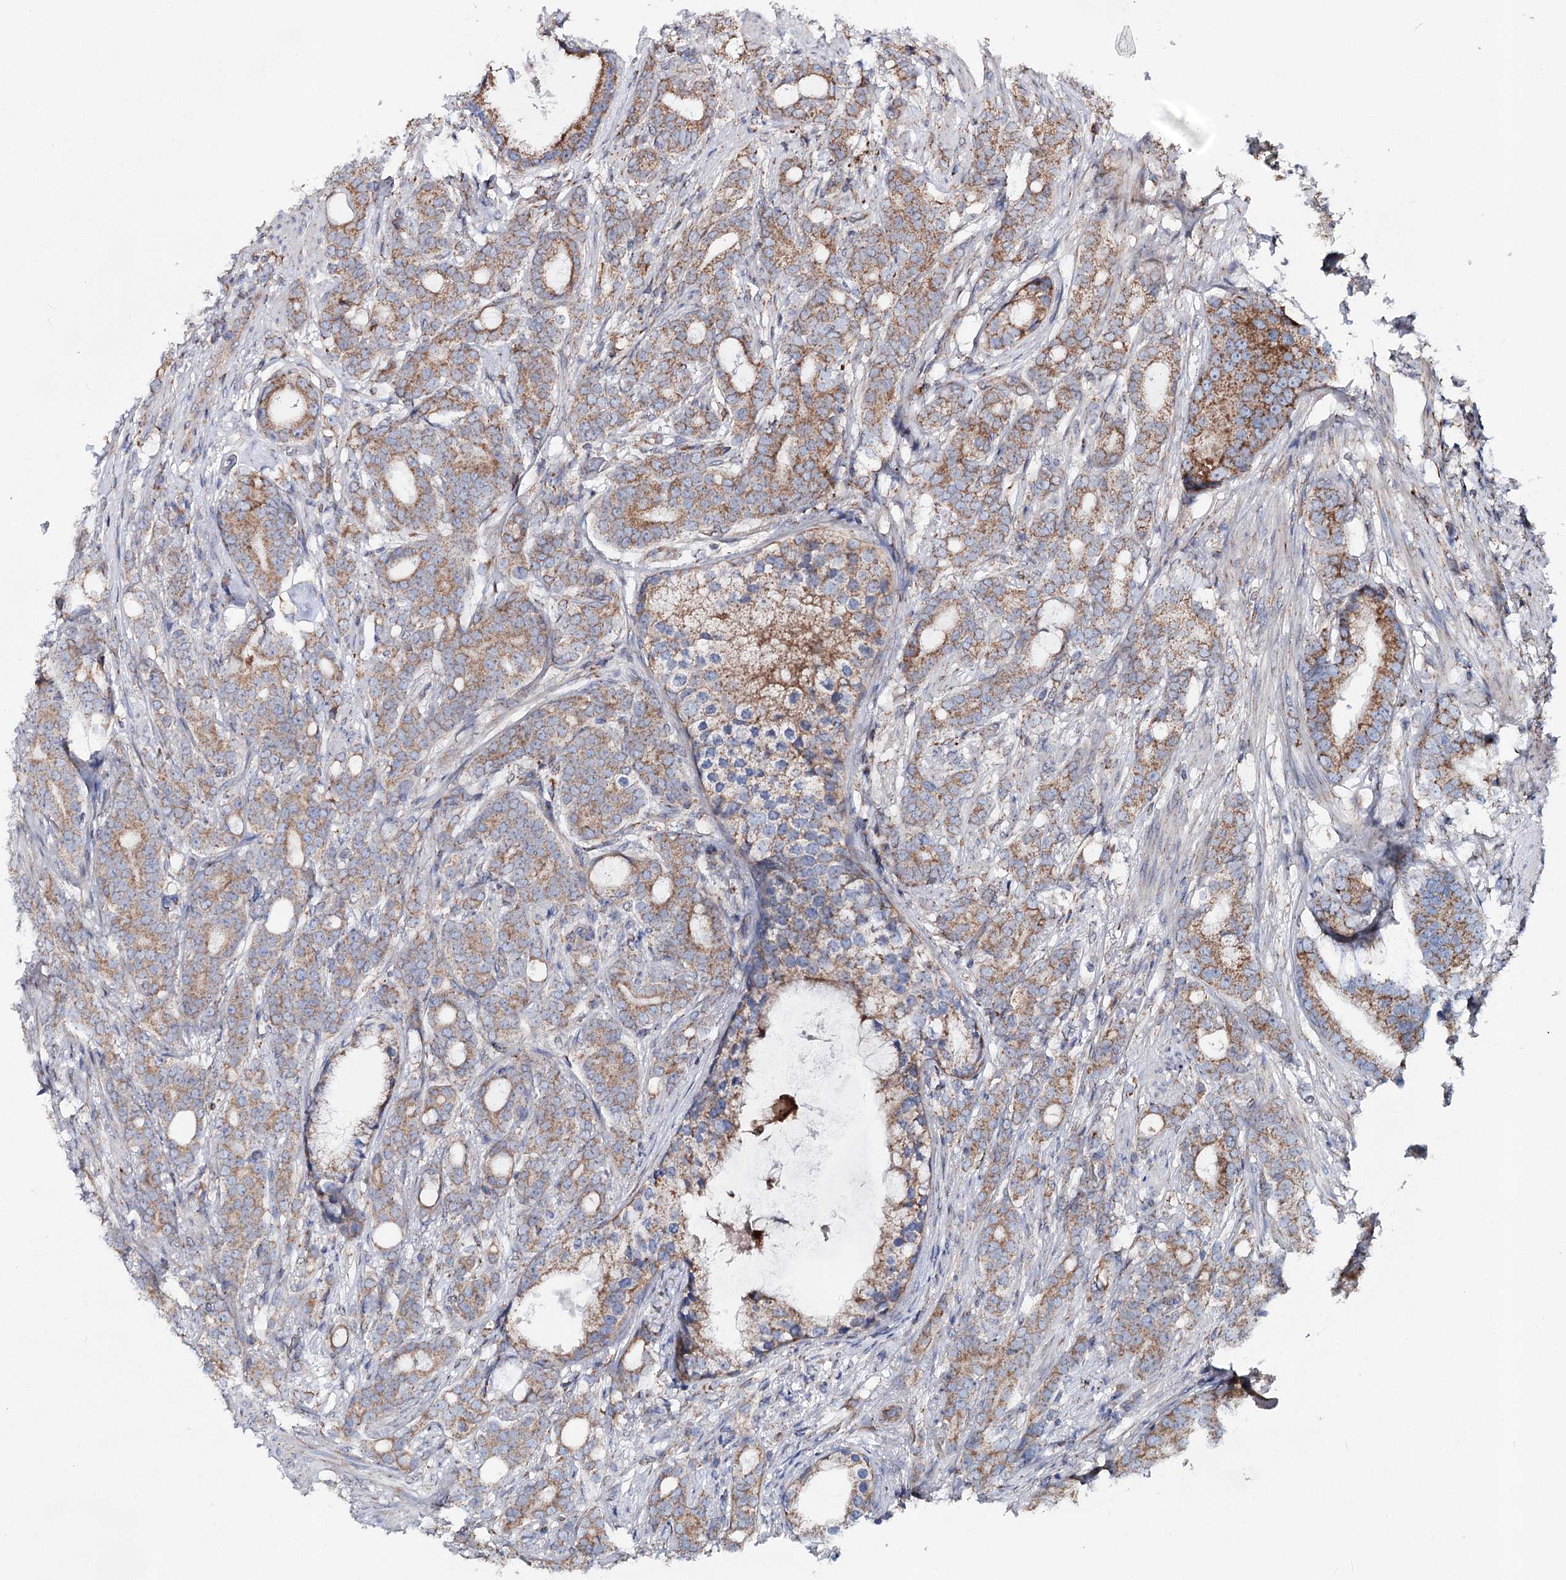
{"staining": {"intensity": "moderate", "quantity": ">75%", "location": "cytoplasmic/membranous"}, "tissue": "prostate cancer", "cell_type": "Tumor cells", "image_type": "cancer", "snomed": [{"axis": "morphology", "description": "Adenocarcinoma, Low grade"}, {"axis": "topography", "description": "Prostate"}], "caption": "Protein expression analysis of human prostate low-grade adenocarcinoma reveals moderate cytoplasmic/membranous staining in approximately >75% of tumor cells.", "gene": "MSANTD2", "patient": {"sex": "male", "age": 71}}